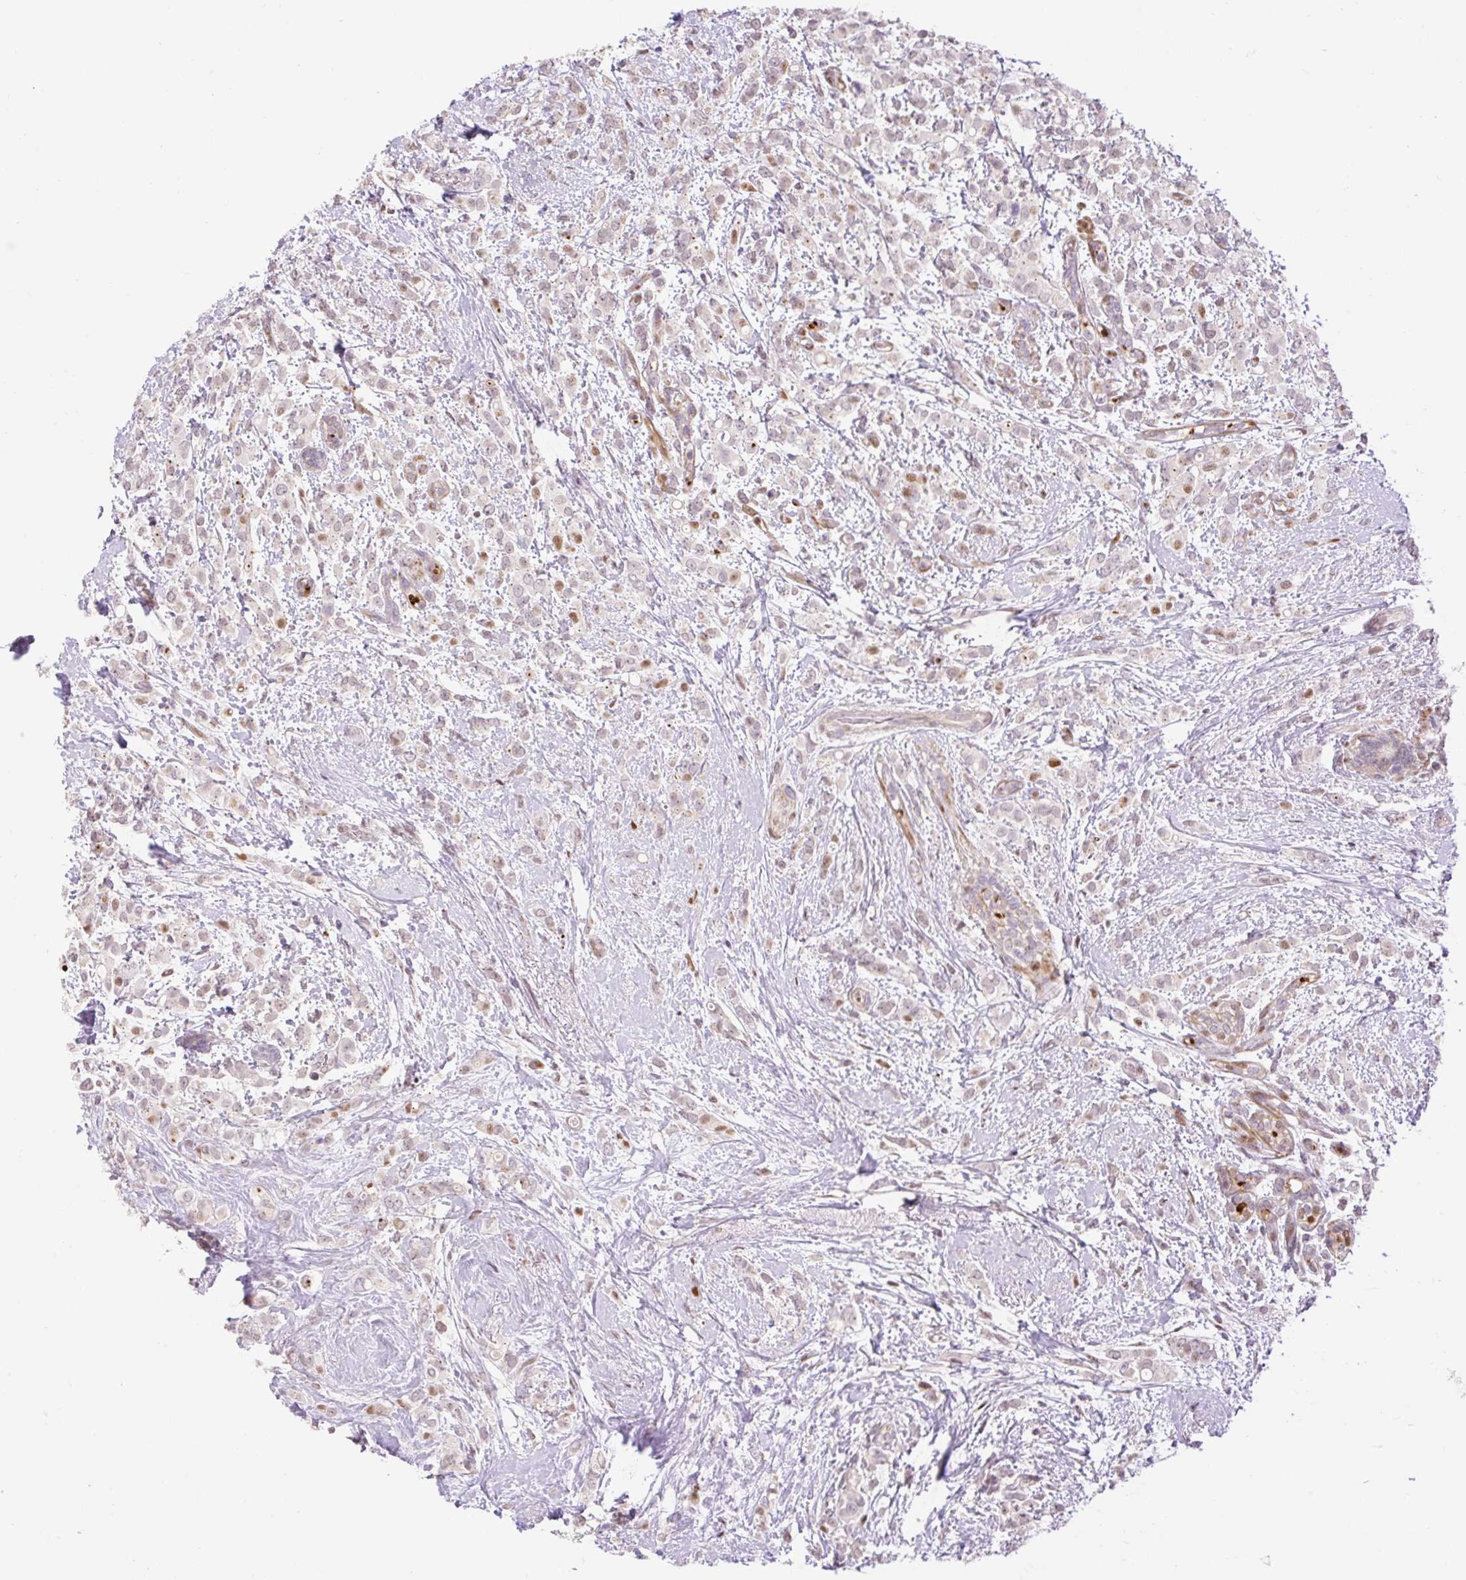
{"staining": {"intensity": "moderate", "quantity": "<25%", "location": "nuclear"}, "tissue": "breast cancer", "cell_type": "Tumor cells", "image_type": "cancer", "snomed": [{"axis": "morphology", "description": "Lobular carcinoma"}, {"axis": "topography", "description": "Breast"}], "caption": "This histopathology image shows immunohistochemistry staining of human lobular carcinoma (breast), with low moderate nuclear positivity in about <25% of tumor cells.", "gene": "RIPPLY3", "patient": {"sex": "female", "age": 68}}